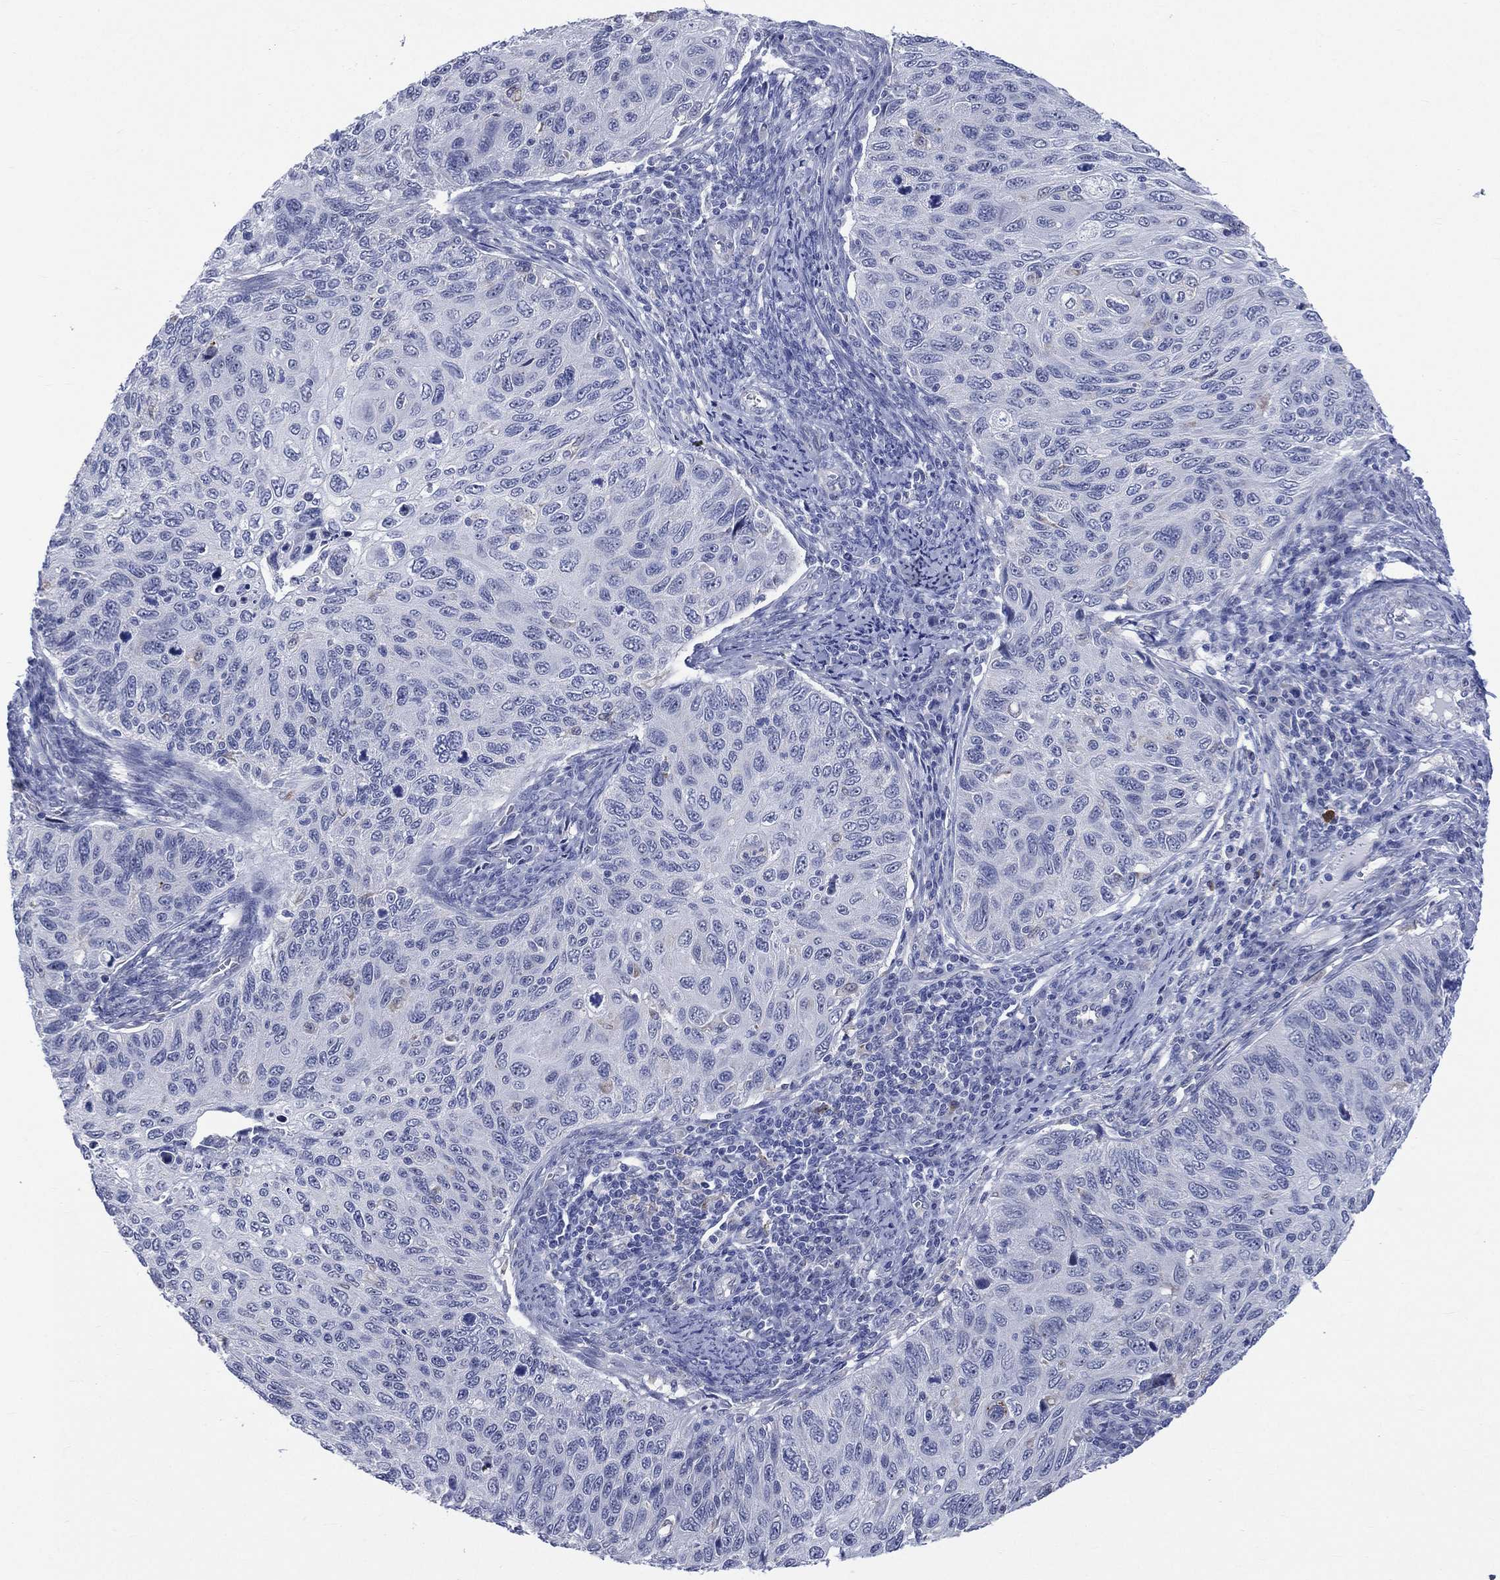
{"staining": {"intensity": "negative", "quantity": "none", "location": "none"}, "tissue": "cervical cancer", "cell_type": "Tumor cells", "image_type": "cancer", "snomed": [{"axis": "morphology", "description": "Squamous cell carcinoma, NOS"}, {"axis": "topography", "description": "Cervix"}], "caption": "High power microscopy photomicrograph of an immunohistochemistry (IHC) micrograph of cervical cancer, revealing no significant staining in tumor cells.", "gene": "AKAP3", "patient": {"sex": "female", "age": 70}}